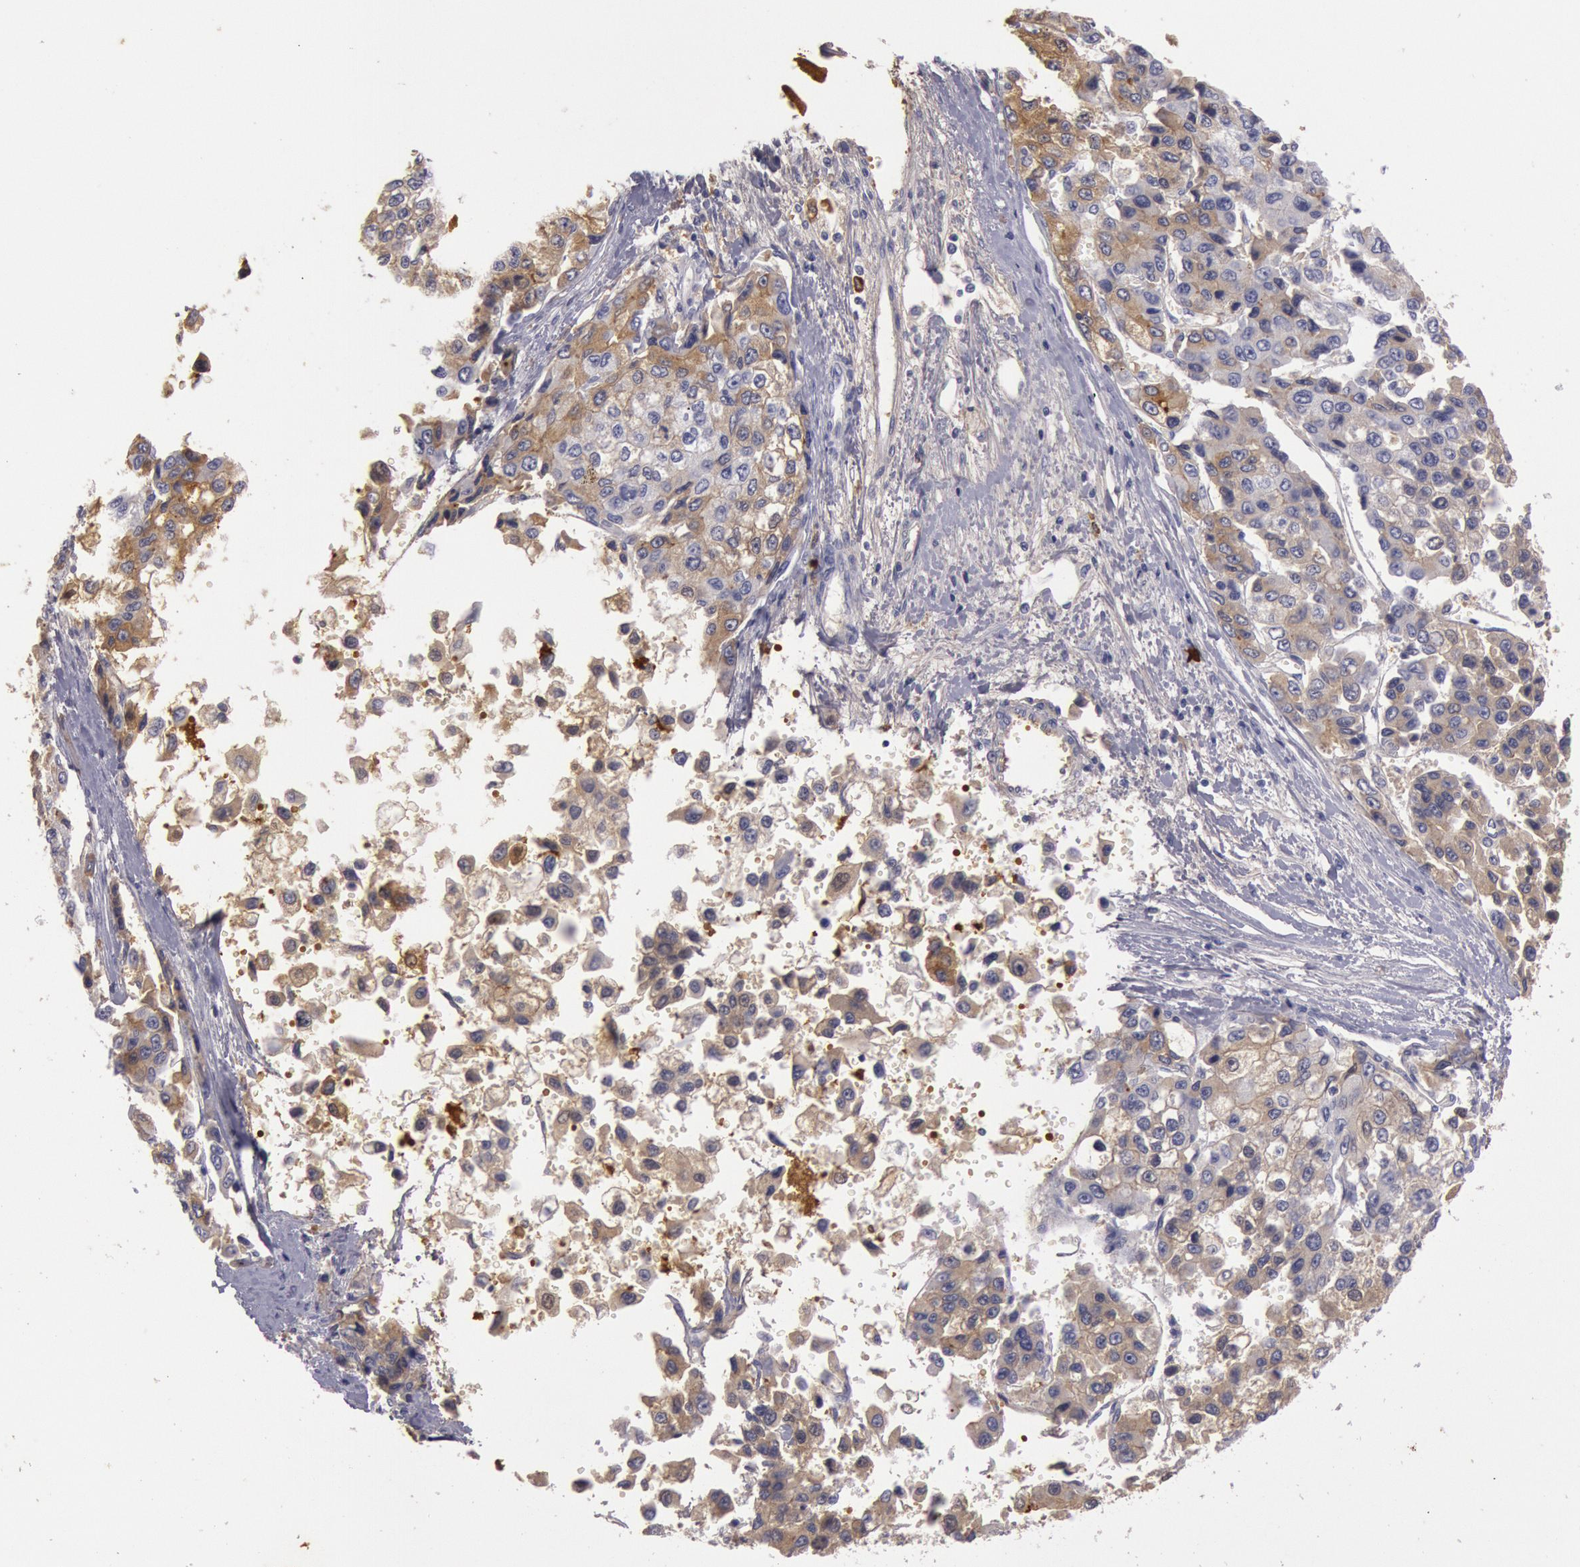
{"staining": {"intensity": "moderate", "quantity": "25%-75%", "location": "cytoplasmic/membranous"}, "tissue": "liver cancer", "cell_type": "Tumor cells", "image_type": "cancer", "snomed": [{"axis": "morphology", "description": "Carcinoma, Hepatocellular, NOS"}, {"axis": "topography", "description": "Liver"}], "caption": "The immunohistochemical stain shows moderate cytoplasmic/membranous staining in tumor cells of liver hepatocellular carcinoma tissue.", "gene": "IGHA1", "patient": {"sex": "female", "age": 66}}